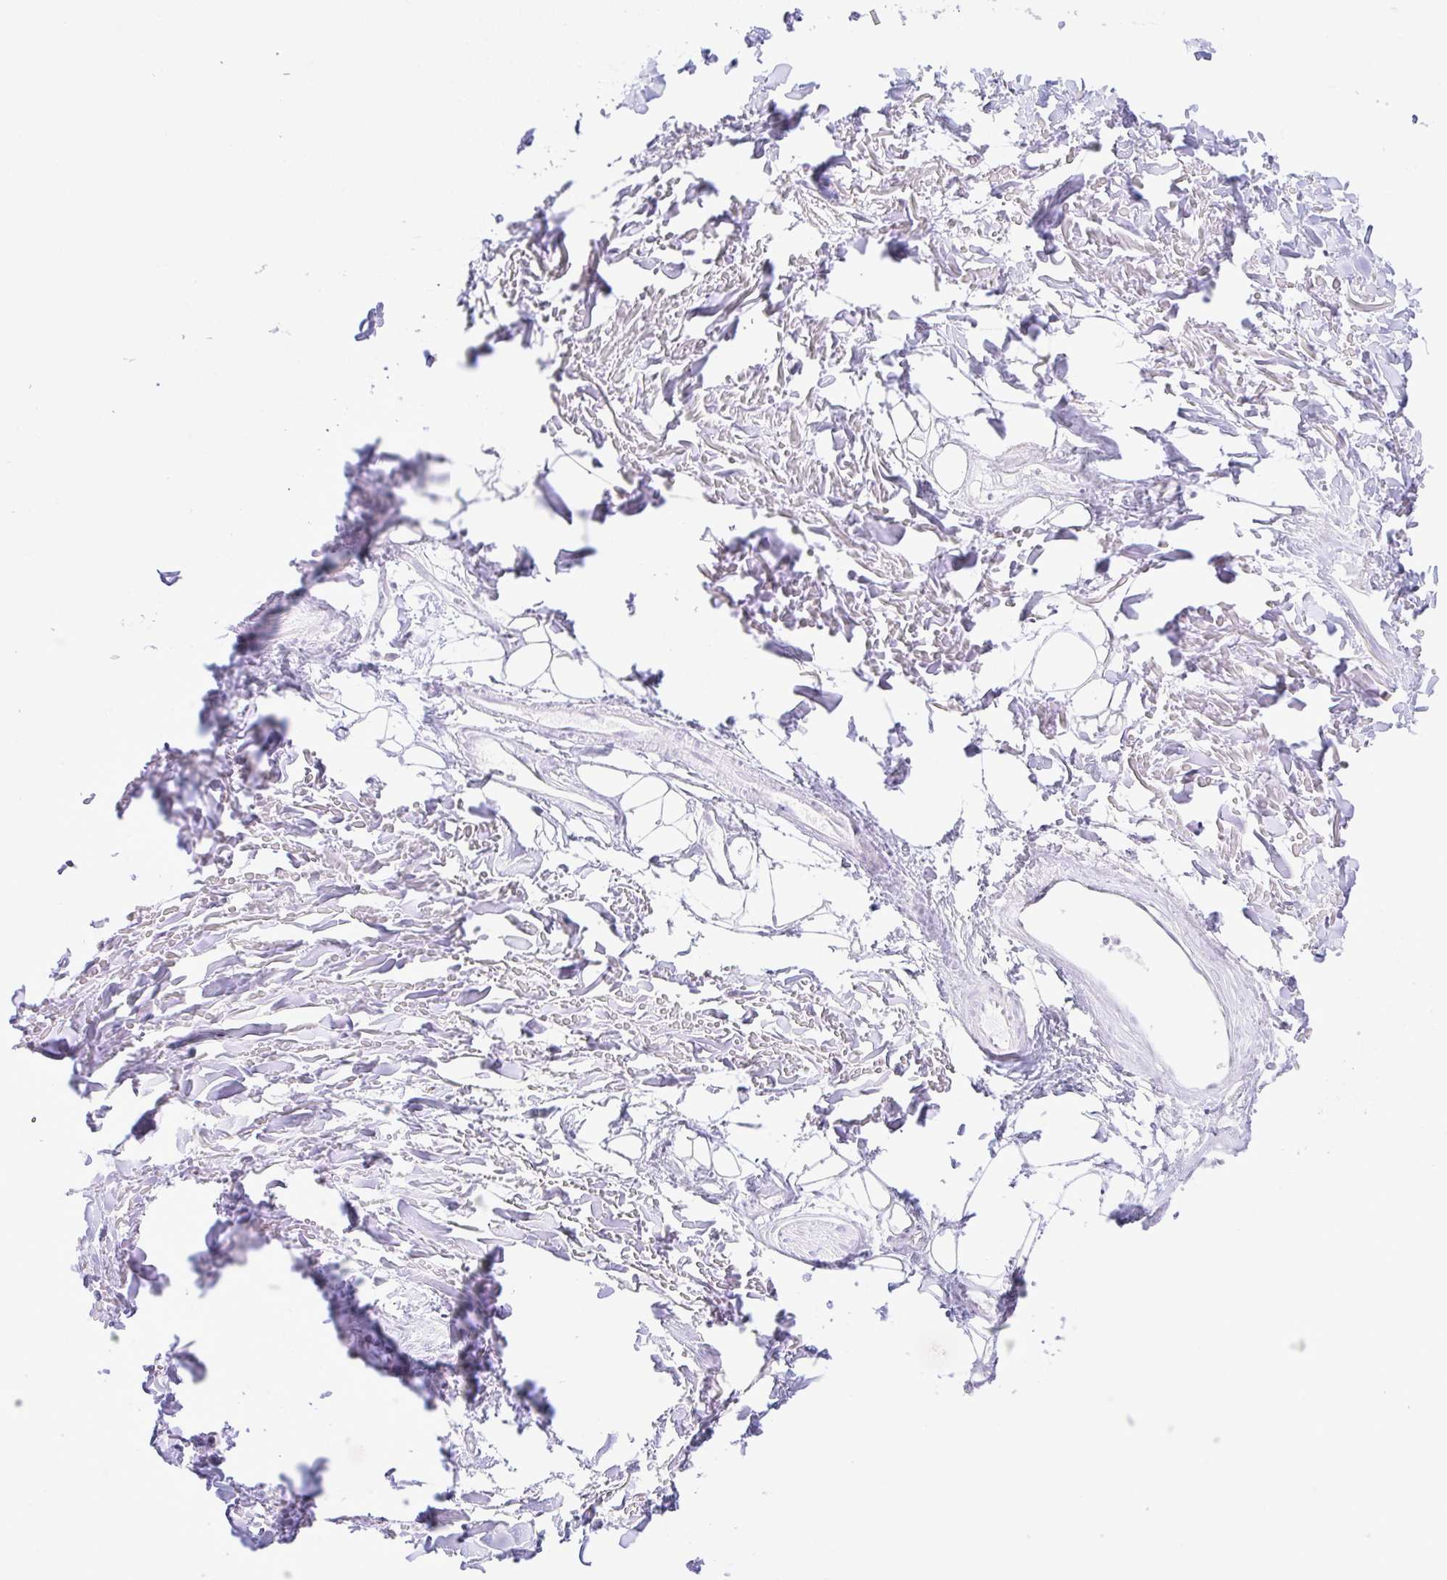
{"staining": {"intensity": "negative", "quantity": "none", "location": "none"}, "tissue": "adipose tissue", "cell_type": "Adipocytes", "image_type": "normal", "snomed": [{"axis": "morphology", "description": "Normal tissue, NOS"}, {"axis": "topography", "description": "Cartilage tissue"}], "caption": "Protein analysis of normal adipose tissue reveals no significant positivity in adipocytes.", "gene": "RRM2", "patient": {"sex": "male", "age": 57}}